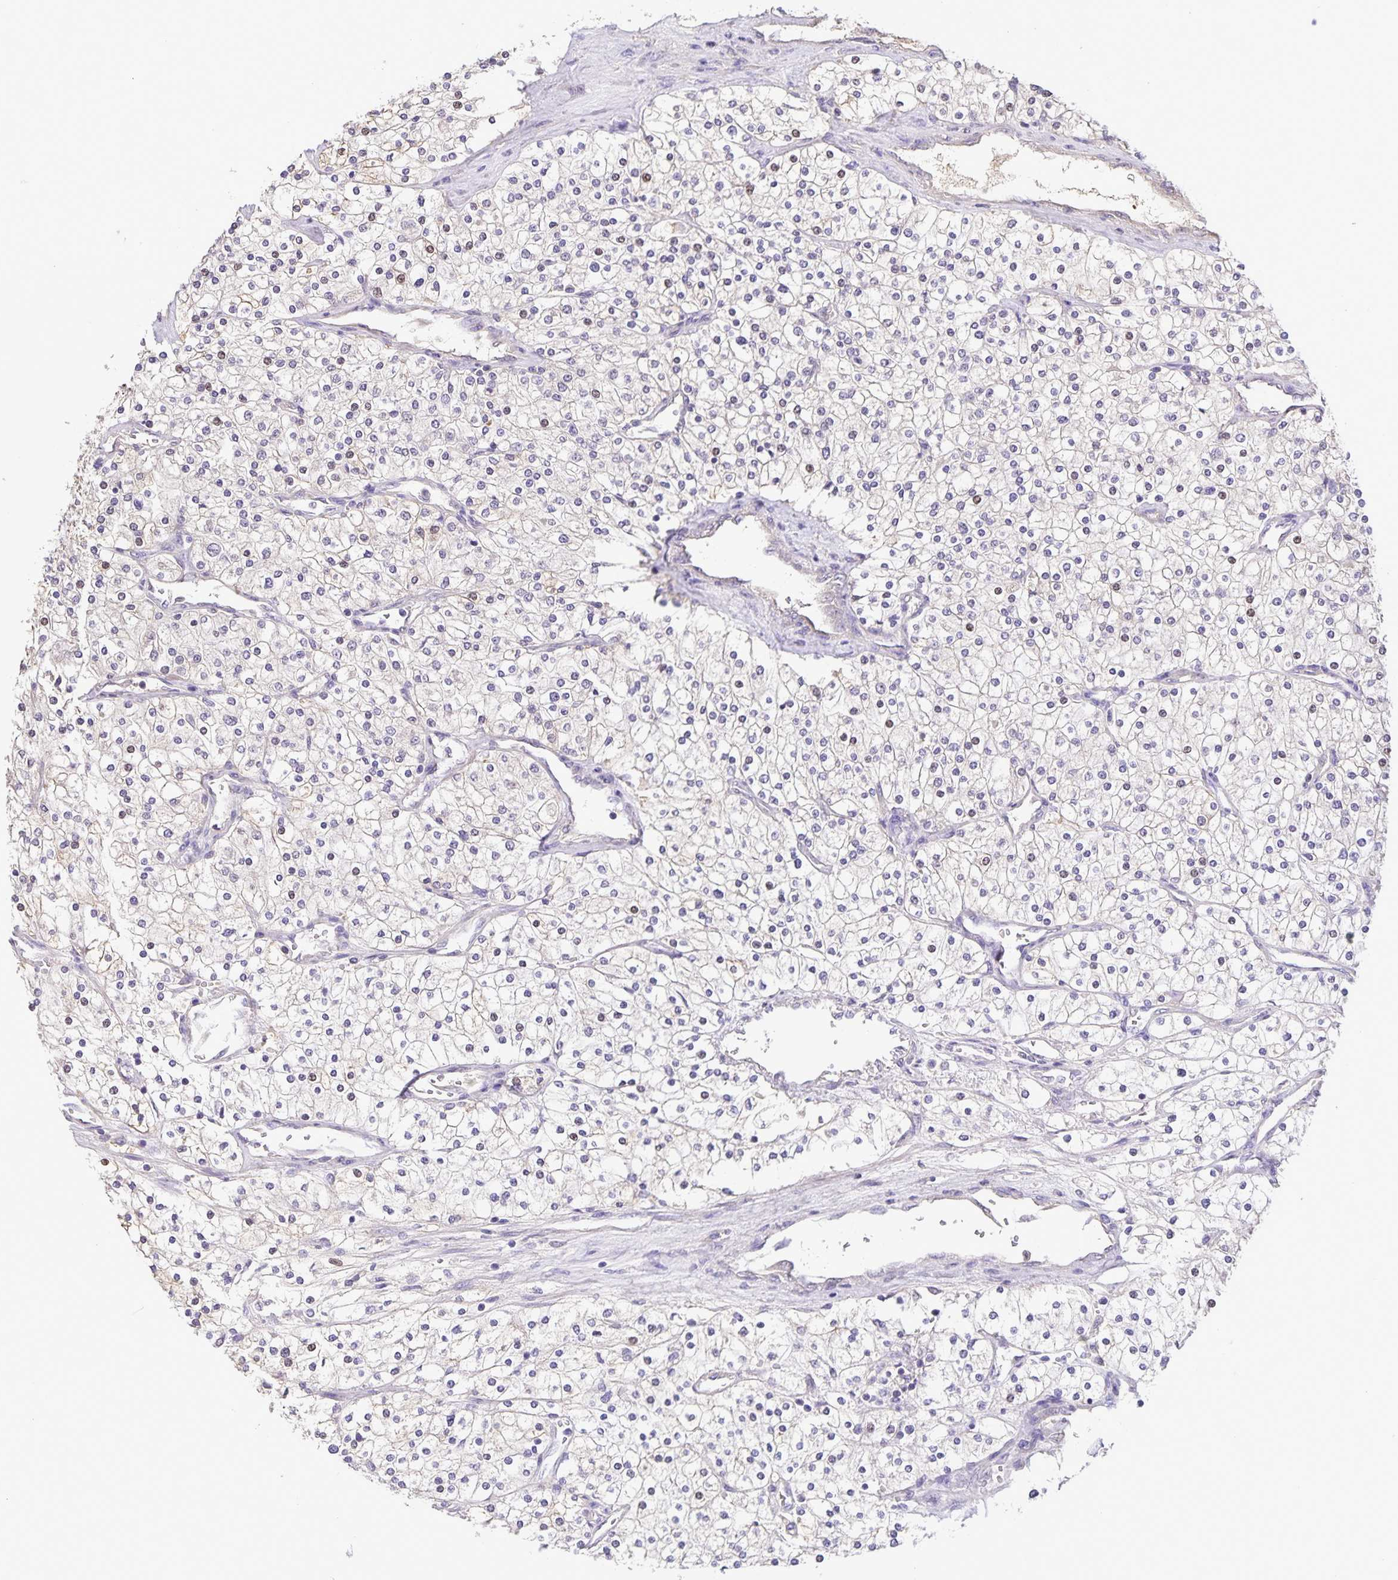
{"staining": {"intensity": "negative", "quantity": "none", "location": "none"}, "tissue": "renal cancer", "cell_type": "Tumor cells", "image_type": "cancer", "snomed": [{"axis": "morphology", "description": "Adenocarcinoma, NOS"}, {"axis": "topography", "description": "Kidney"}], "caption": "Immunohistochemical staining of human adenocarcinoma (renal) shows no significant expression in tumor cells. (Brightfield microscopy of DAB IHC at high magnification).", "gene": "ONECUT2", "patient": {"sex": "male", "age": 80}}